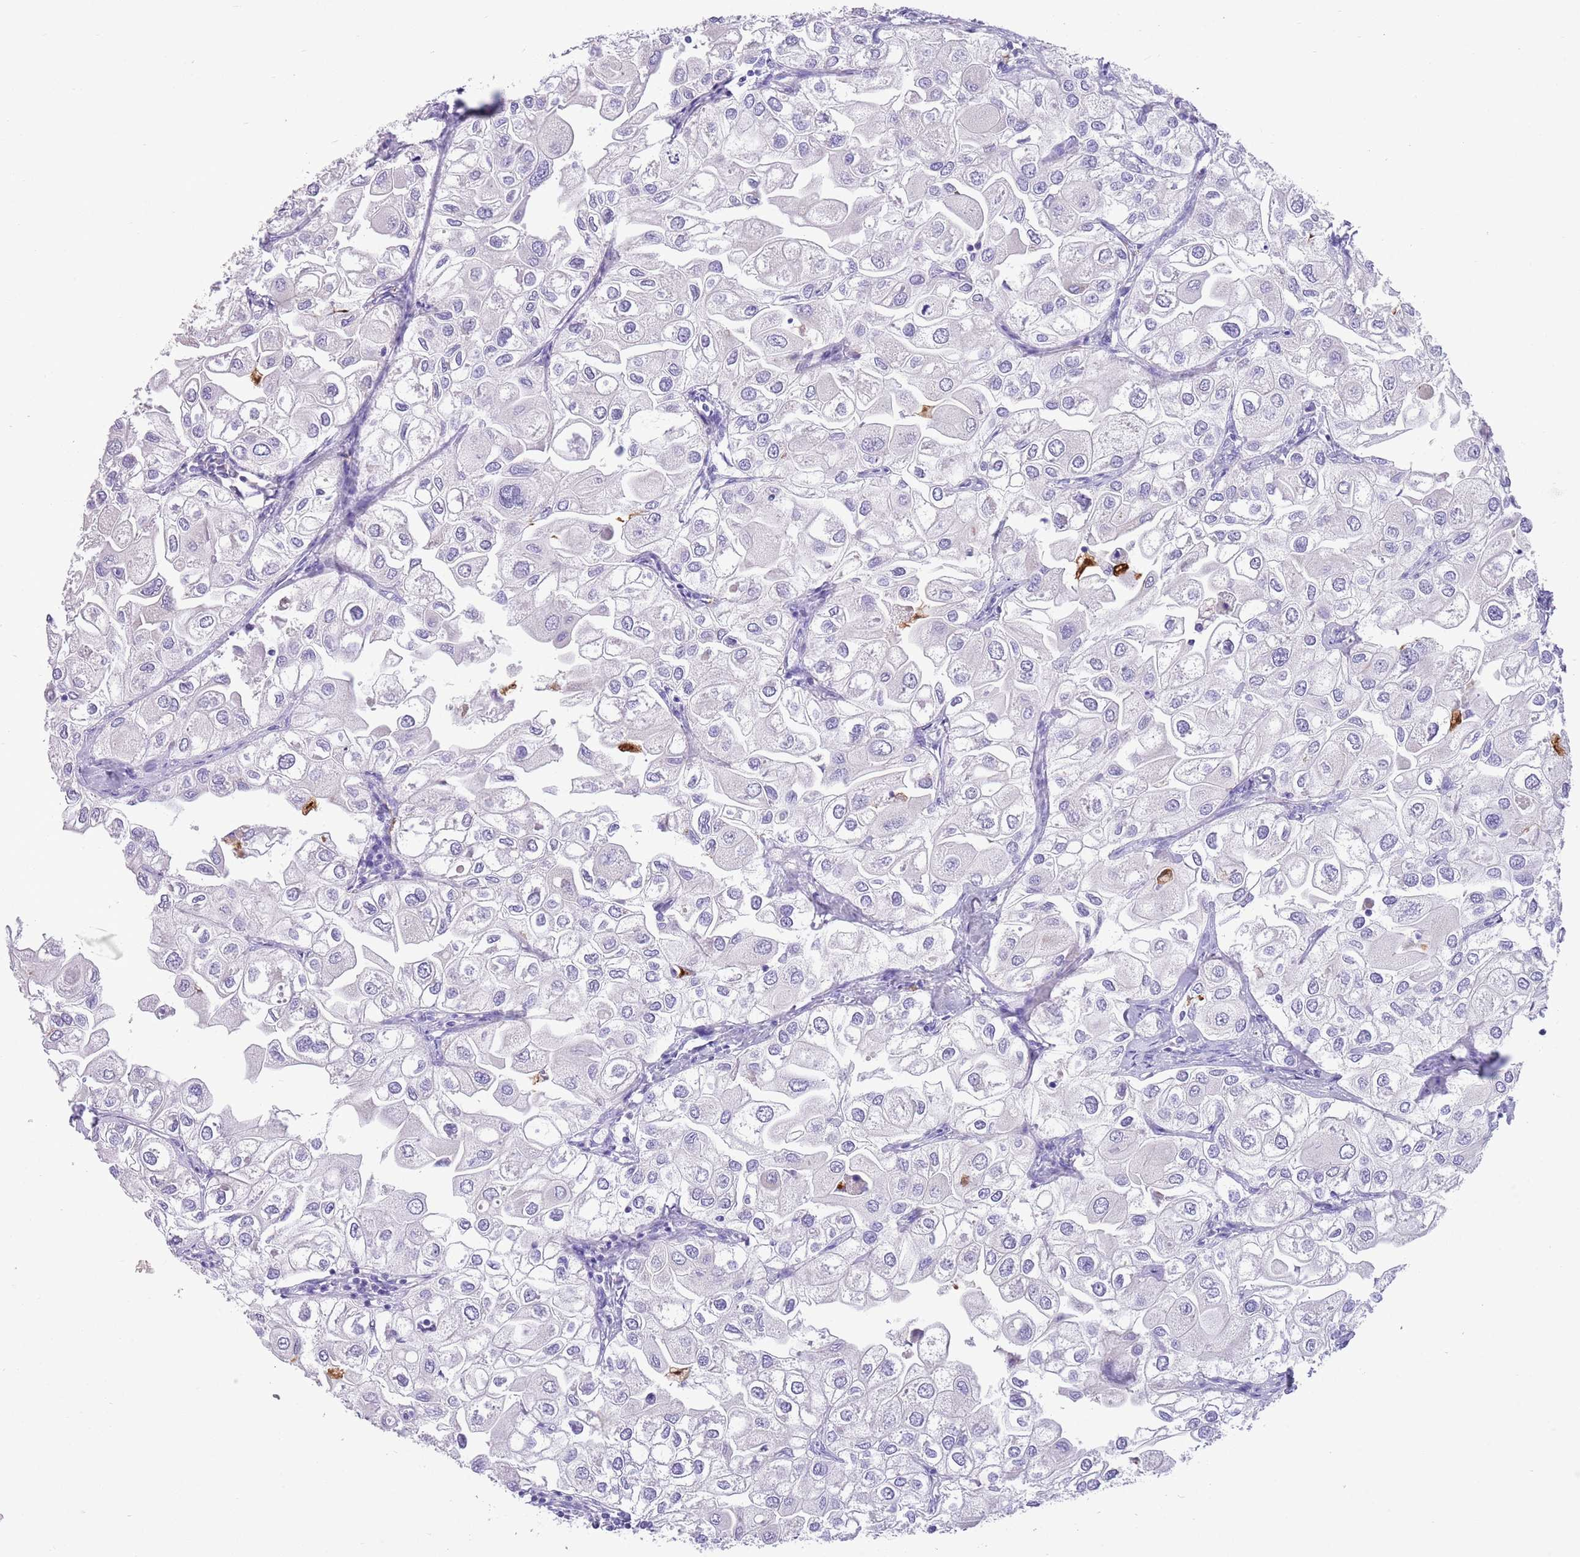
{"staining": {"intensity": "negative", "quantity": "none", "location": "none"}, "tissue": "urothelial cancer", "cell_type": "Tumor cells", "image_type": "cancer", "snomed": [{"axis": "morphology", "description": "Urothelial carcinoma, High grade"}, {"axis": "topography", "description": "Urinary bladder"}], "caption": "Tumor cells are negative for protein expression in human urothelial cancer.", "gene": "SFTPA1", "patient": {"sex": "male", "age": 64}}